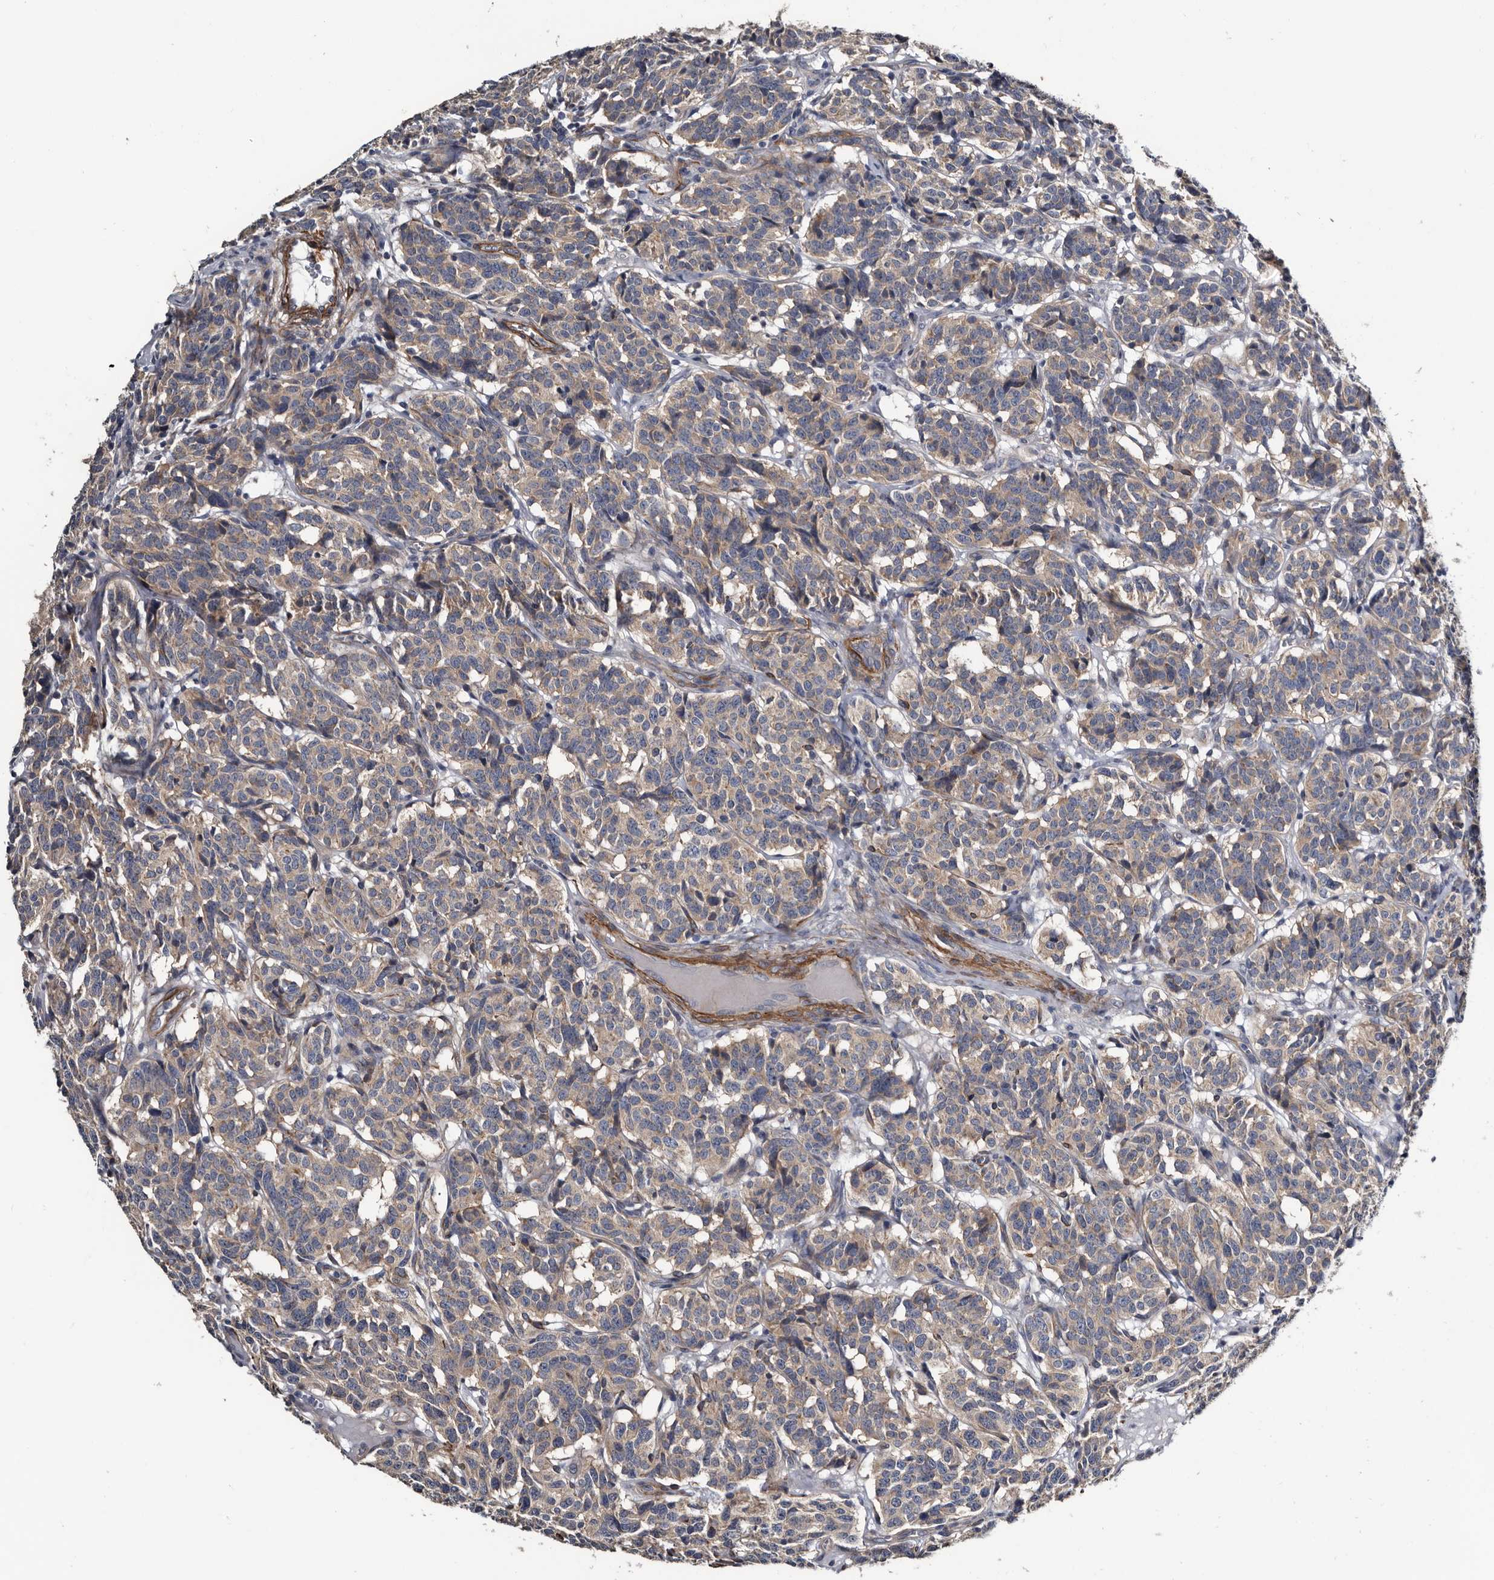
{"staining": {"intensity": "weak", "quantity": ">75%", "location": "cytoplasmic/membranous"}, "tissue": "carcinoid", "cell_type": "Tumor cells", "image_type": "cancer", "snomed": [{"axis": "morphology", "description": "Carcinoid, malignant, NOS"}, {"axis": "topography", "description": "Lung"}], "caption": "Carcinoid tissue displays weak cytoplasmic/membranous positivity in about >75% of tumor cells, visualized by immunohistochemistry.", "gene": "IARS1", "patient": {"sex": "female", "age": 46}}